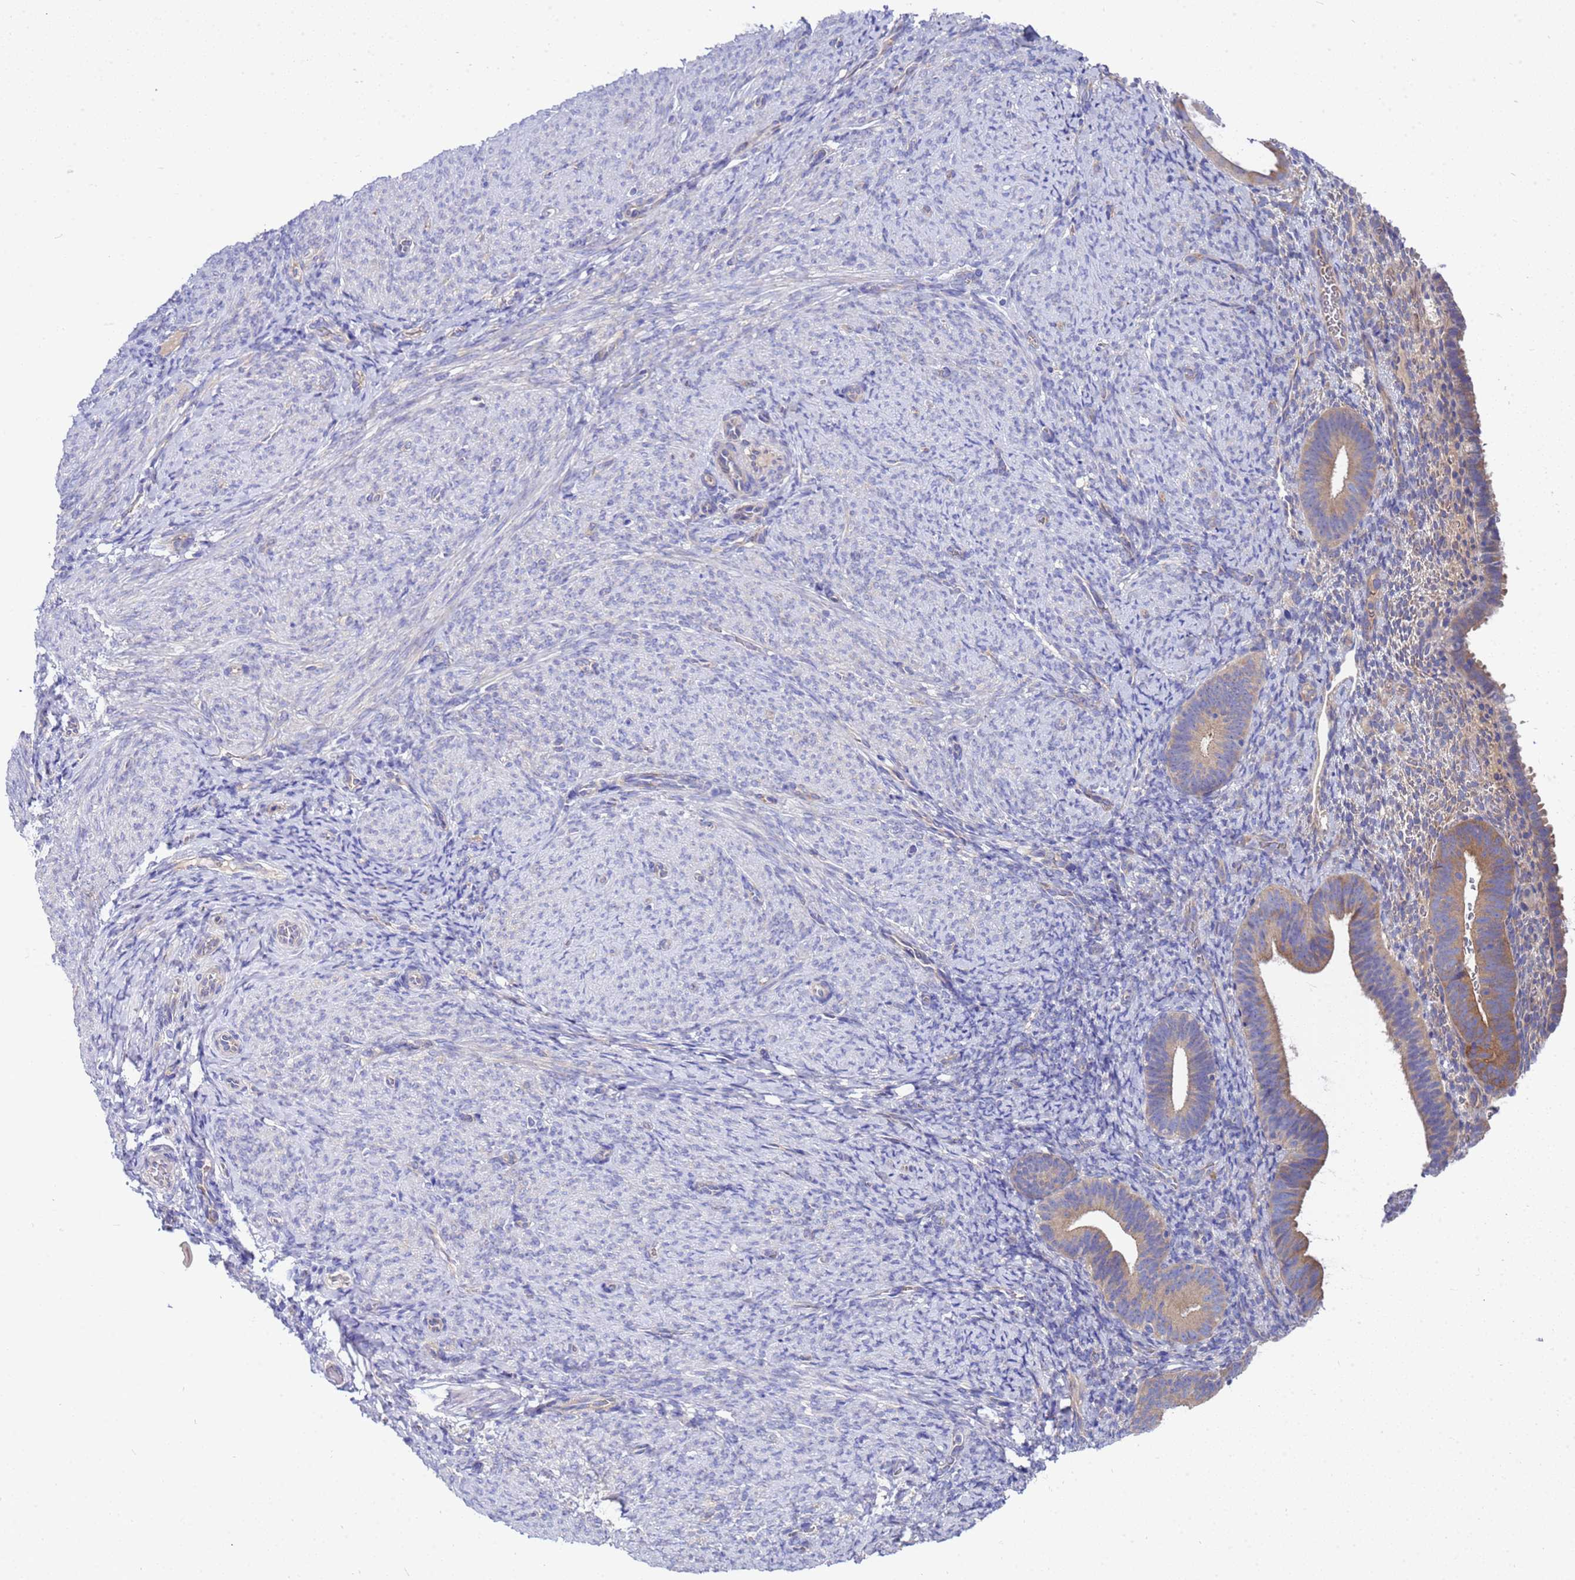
{"staining": {"intensity": "negative", "quantity": "none", "location": "none"}, "tissue": "endometrium", "cell_type": "Cells in endometrial stroma", "image_type": "normal", "snomed": [{"axis": "morphology", "description": "Normal tissue, NOS"}, {"axis": "topography", "description": "Endometrium"}], "caption": "Immunohistochemistry of benign human endometrium shows no staining in cells in endometrial stroma.", "gene": "RC3H2", "patient": {"sex": "female", "age": 65}}